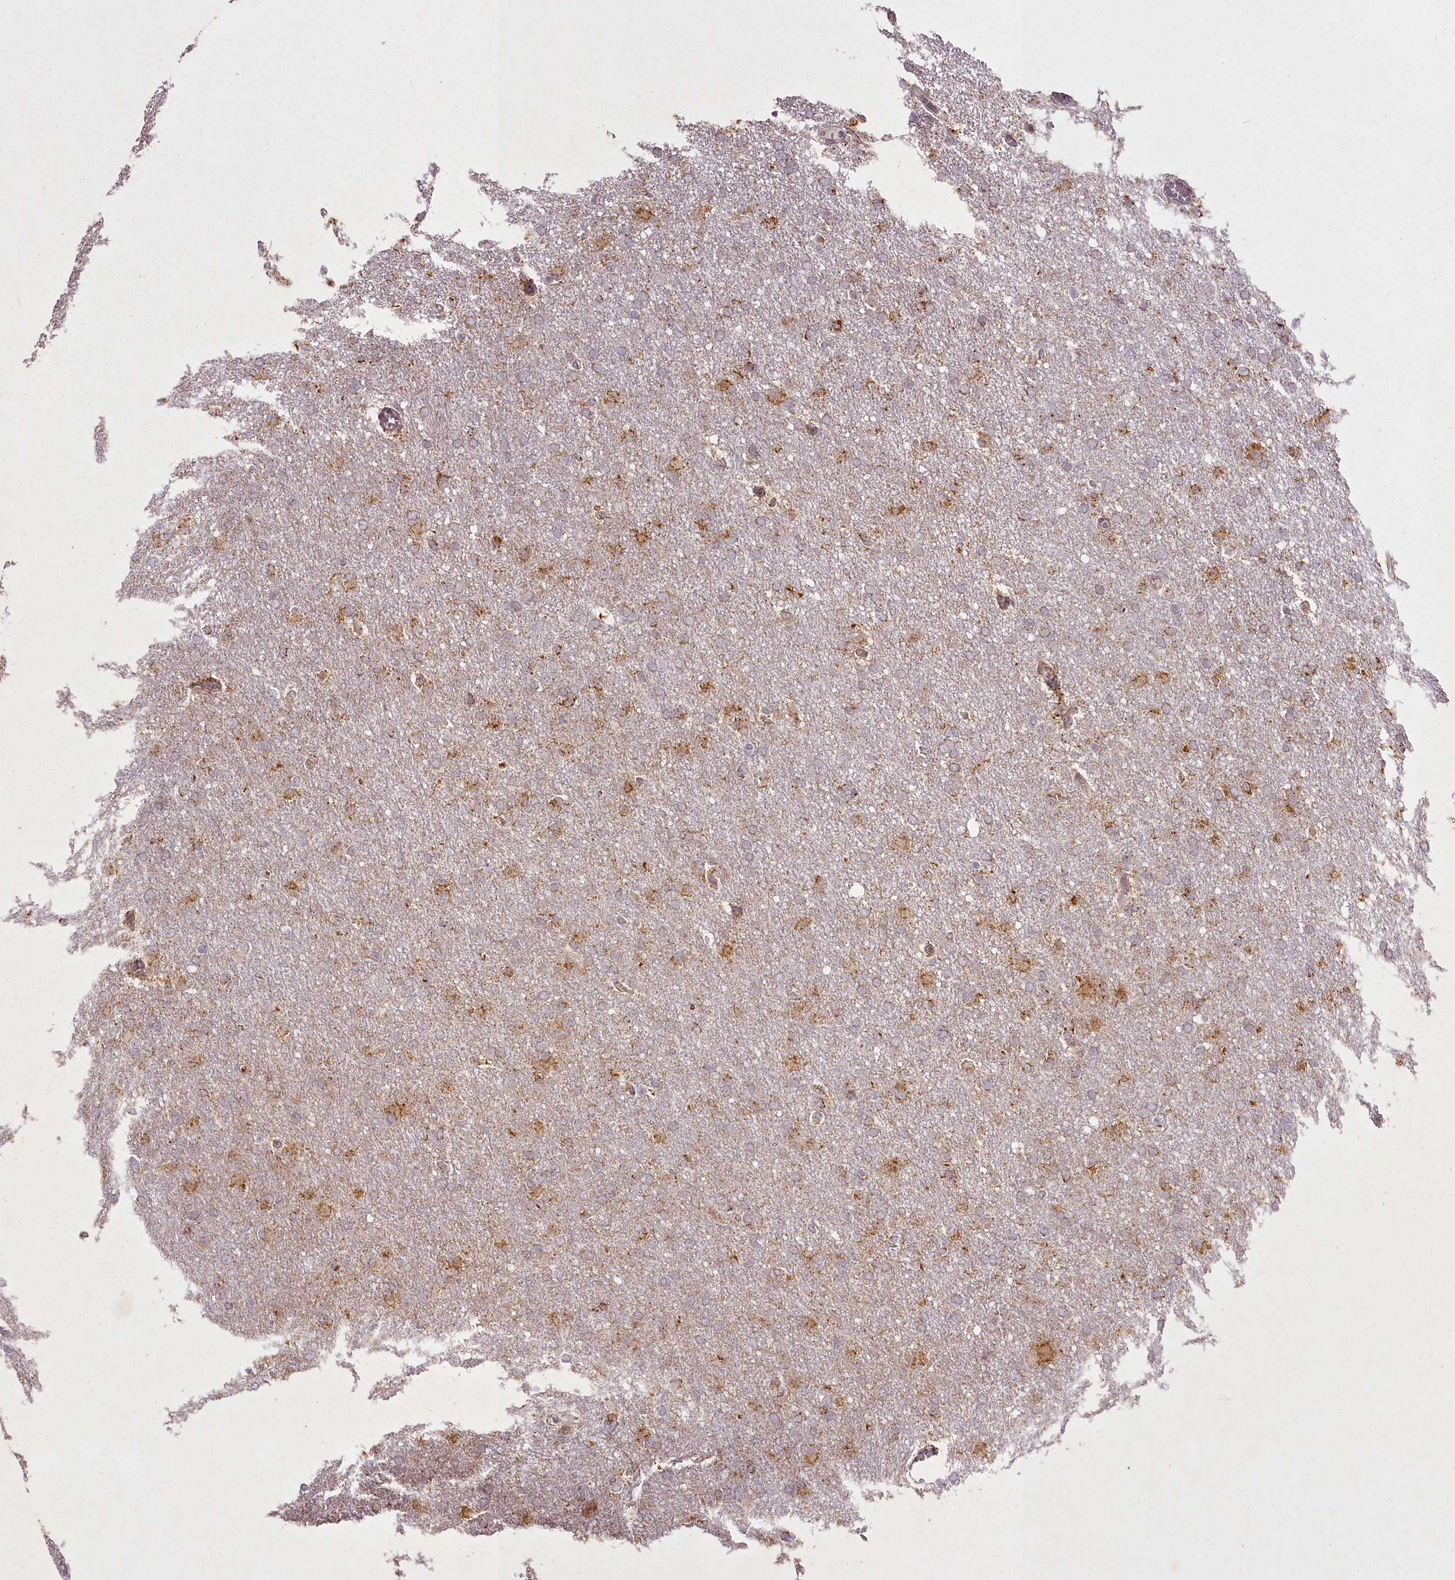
{"staining": {"intensity": "moderate", "quantity": ">75%", "location": "cytoplasmic/membranous"}, "tissue": "glioma", "cell_type": "Tumor cells", "image_type": "cancer", "snomed": [{"axis": "morphology", "description": "Glioma, malignant, High grade"}, {"axis": "topography", "description": "Cerebral cortex"}], "caption": "High-grade glioma (malignant) stained with immunohistochemistry shows moderate cytoplasmic/membranous staining in approximately >75% of tumor cells. Nuclei are stained in blue.", "gene": "CHCHD2", "patient": {"sex": "female", "age": 36}}